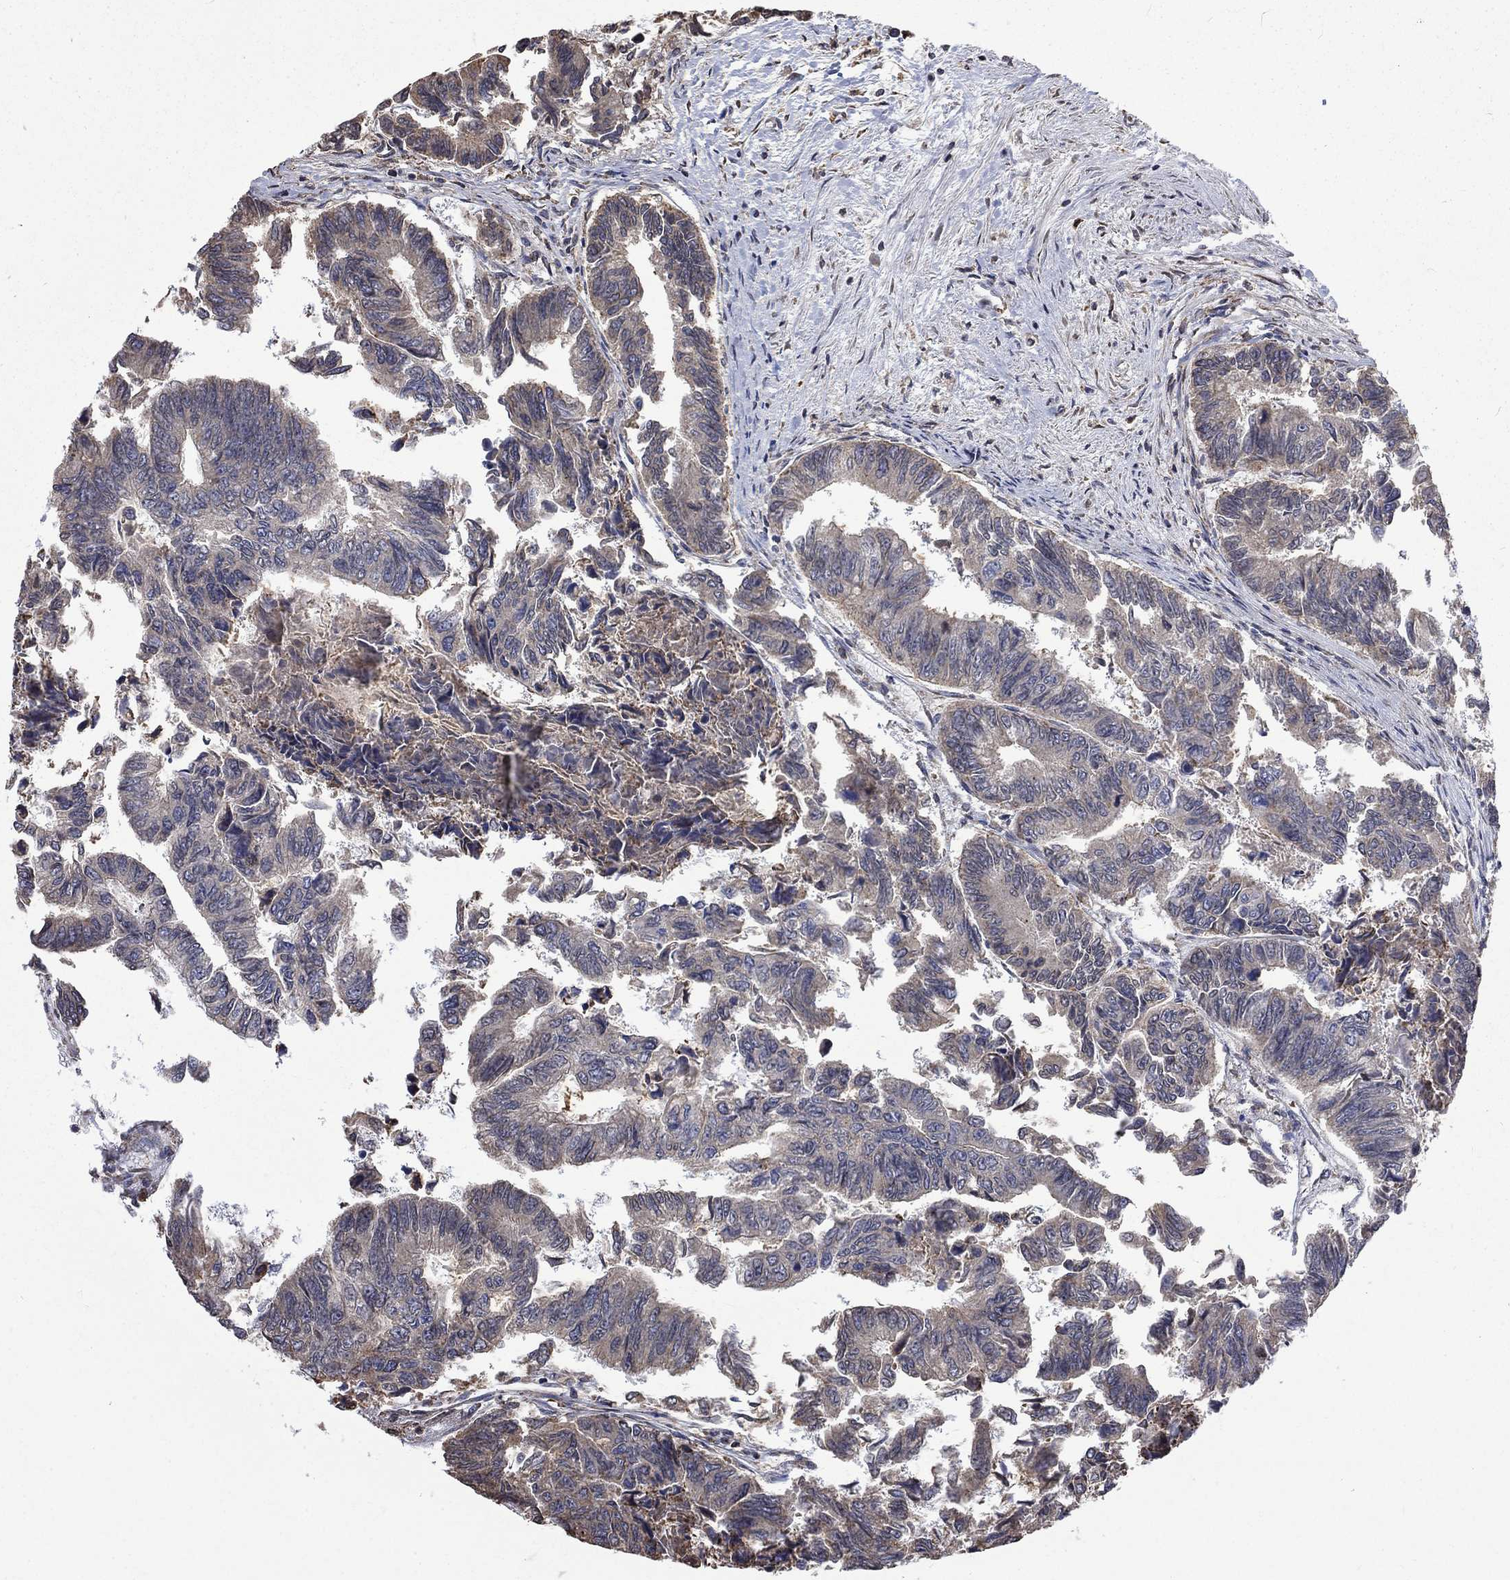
{"staining": {"intensity": "negative", "quantity": "none", "location": "none"}, "tissue": "colorectal cancer", "cell_type": "Tumor cells", "image_type": "cancer", "snomed": [{"axis": "morphology", "description": "Adenocarcinoma, NOS"}, {"axis": "topography", "description": "Colon"}], "caption": "This is an immunohistochemistry (IHC) histopathology image of colorectal cancer (adenocarcinoma). There is no positivity in tumor cells.", "gene": "ESRRA", "patient": {"sex": "female", "age": 65}}